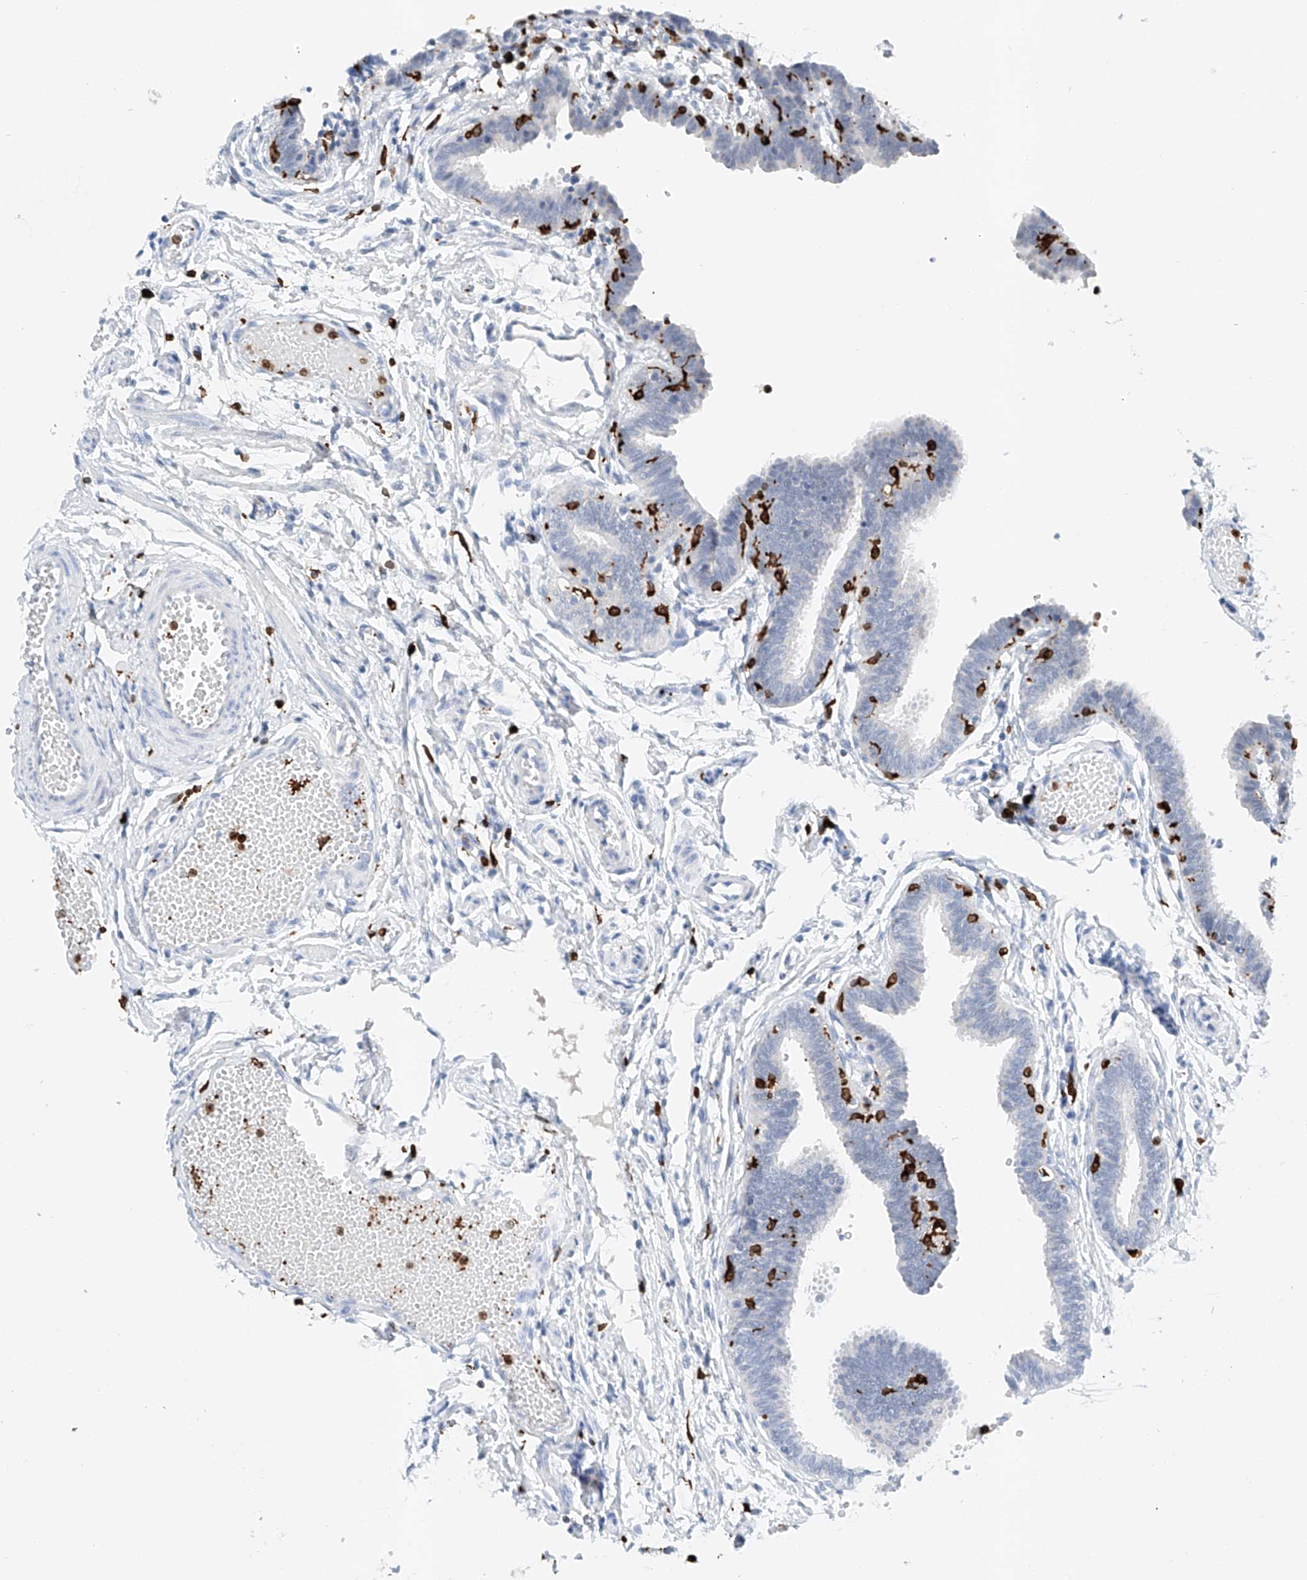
{"staining": {"intensity": "negative", "quantity": "none", "location": "none"}, "tissue": "fallopian tube", "cell_type": "Glandular cells", "image_type": "normal", "snomed": [{"axis": "morphology", "description": "Normal tissue, NOS"}, {"axis": "topography", "description": "Fallopian tube"}, {"axis": "topography", "description": "Ovary"}], "caption": "IHC histopathology image of benign fallopian tube: human fallopian tube stained with DAB (3,3'-diaminobenzidine) demonstrates no significant protein staining in glandular cells. Brightfield microscopy of immunohistochemistry stained with DAB (brown) and hematoxylin (blue), captured at high magnification.", "gene": "TBXAS1", "patient": {"sex": "female", "age": 23}}